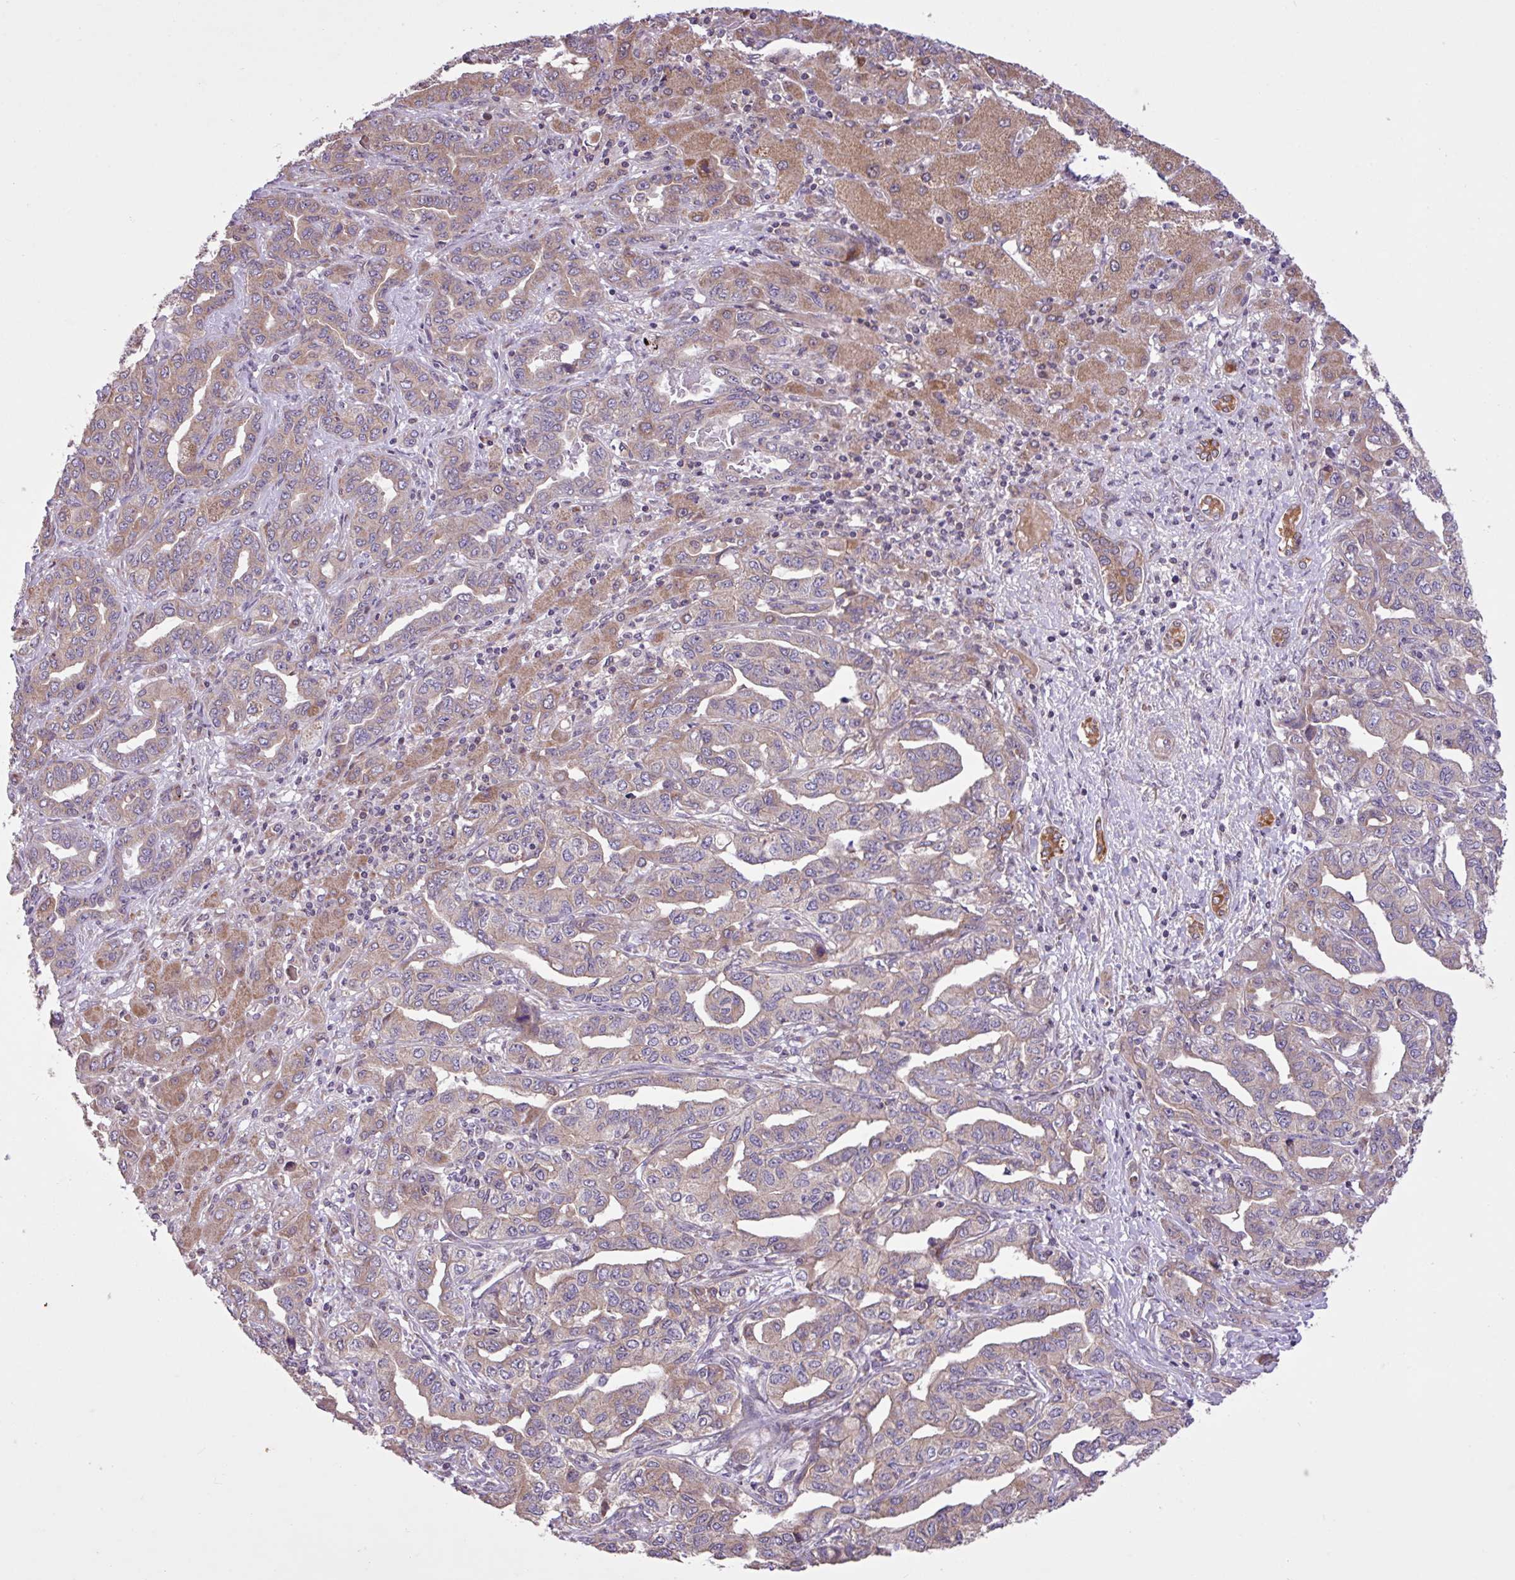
{"staining": {"intensity": "weak", "quantity": "<25%", "location": "cytoplasmic/membranous"}, "tissue": "liver cancer", "cell_type": "Tumor cells", "image_type": "cancer", "snomed": [{"axis": "morphology", "description": "Cholangiocarcinoma"}, {"axis": "topography", "description": "Liver"}], "caption": "An immunohistochemistry photomicrograph of liver cancer (cholangiocarcinoma) is shown. There is no staining in tumor cells of liver cancer (cholangiocarcinoma).", "gene": "TIMM10B", "patient": {"sex": "male", "age": 59}}